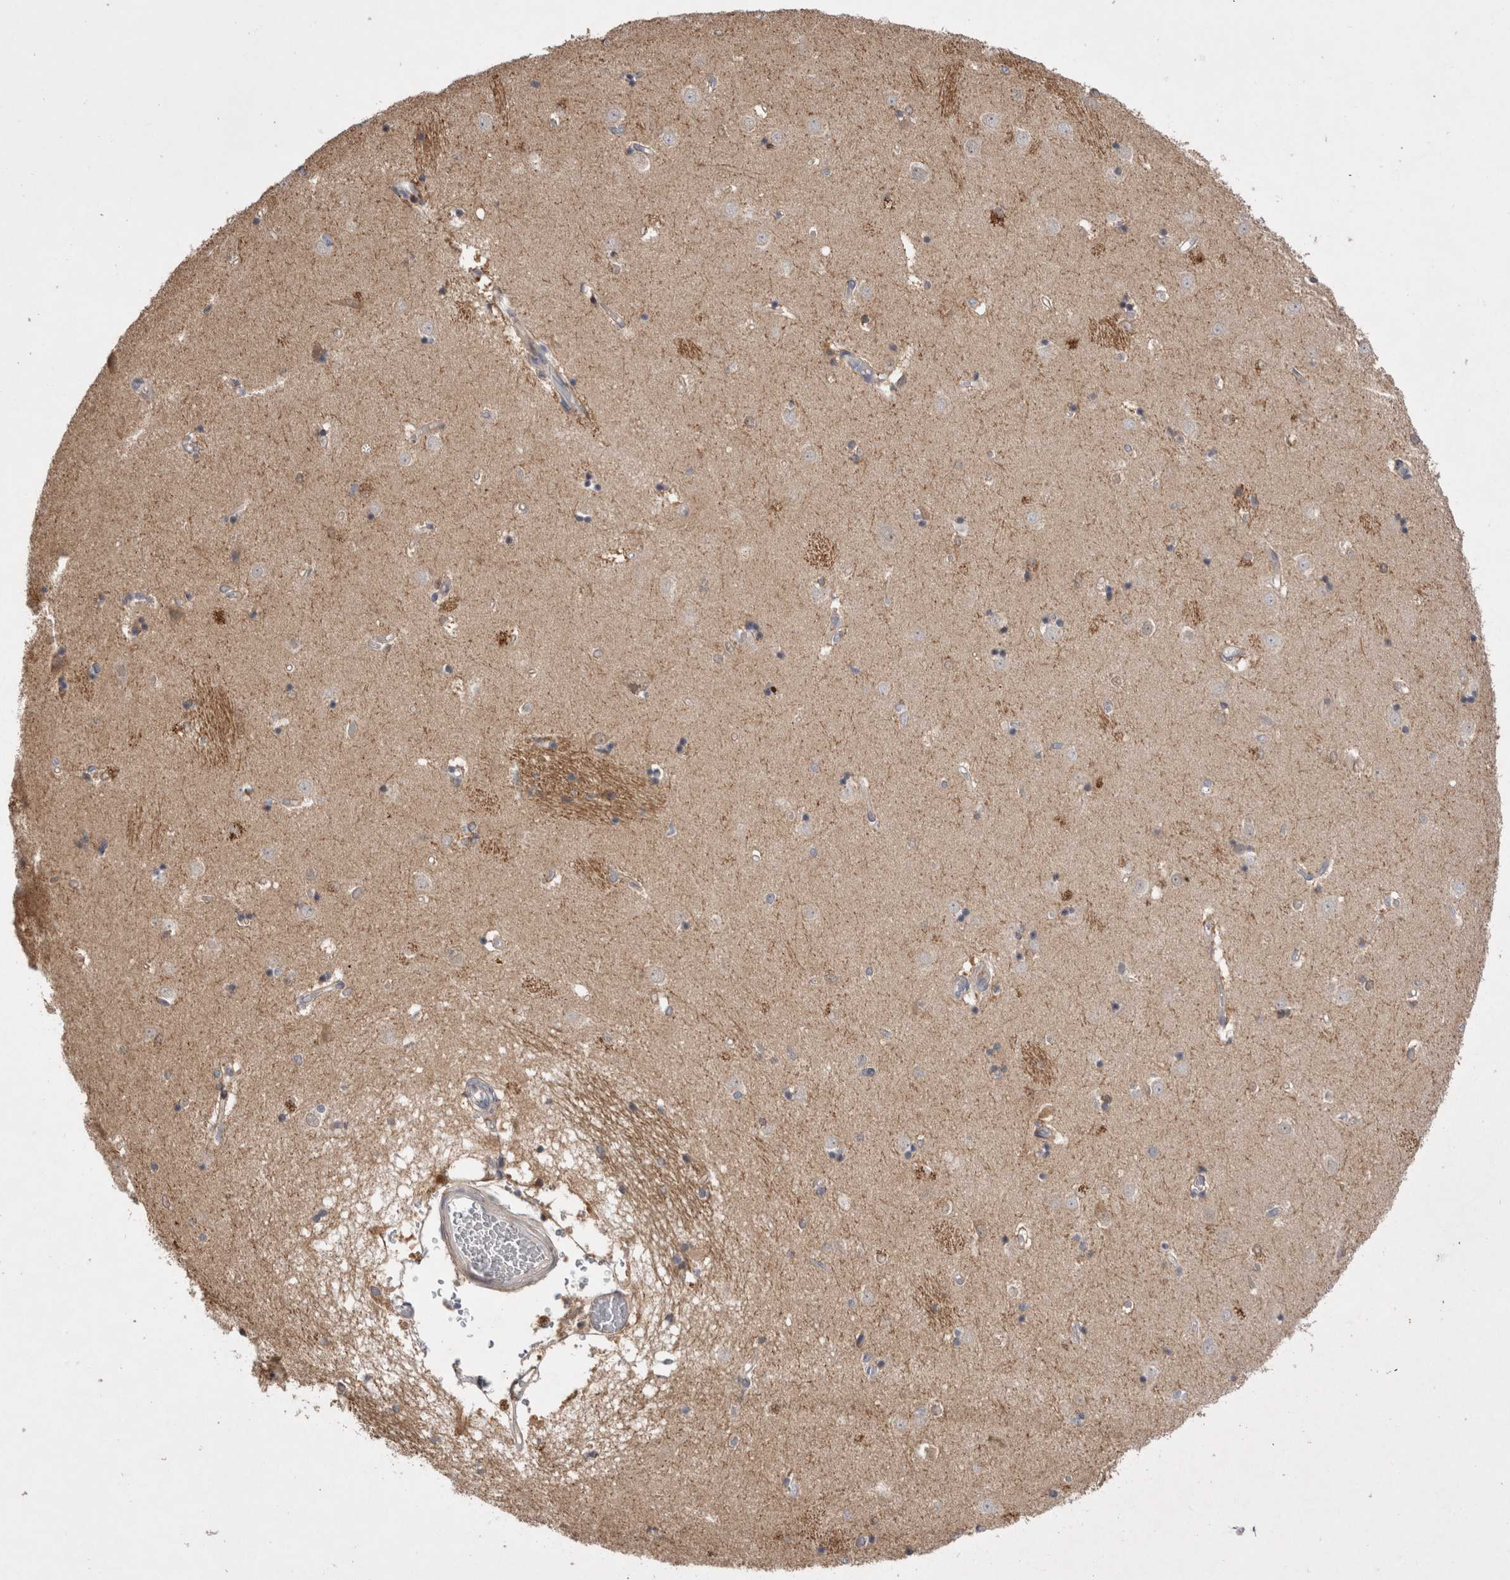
{"staining": {"intensity": "weak", "quantity": "<25%", "location": "cytoplasmic/membranous"}, "tissue": "caudate", "cell_type": "Glial cells", "image_type": "normal", "snomed": [{"axis": "morphology", "description": "Normal tissue, NOS"}, {"axis": "topography", "description": "Lateral ventricle wall"}], "caption": "Human caudate stained for a protein using immunohistochemistry (IHC) reveals no staining in glial cells.", "gene": "PLEKHM1", "patient": {"sex": "male", "age": 45}}